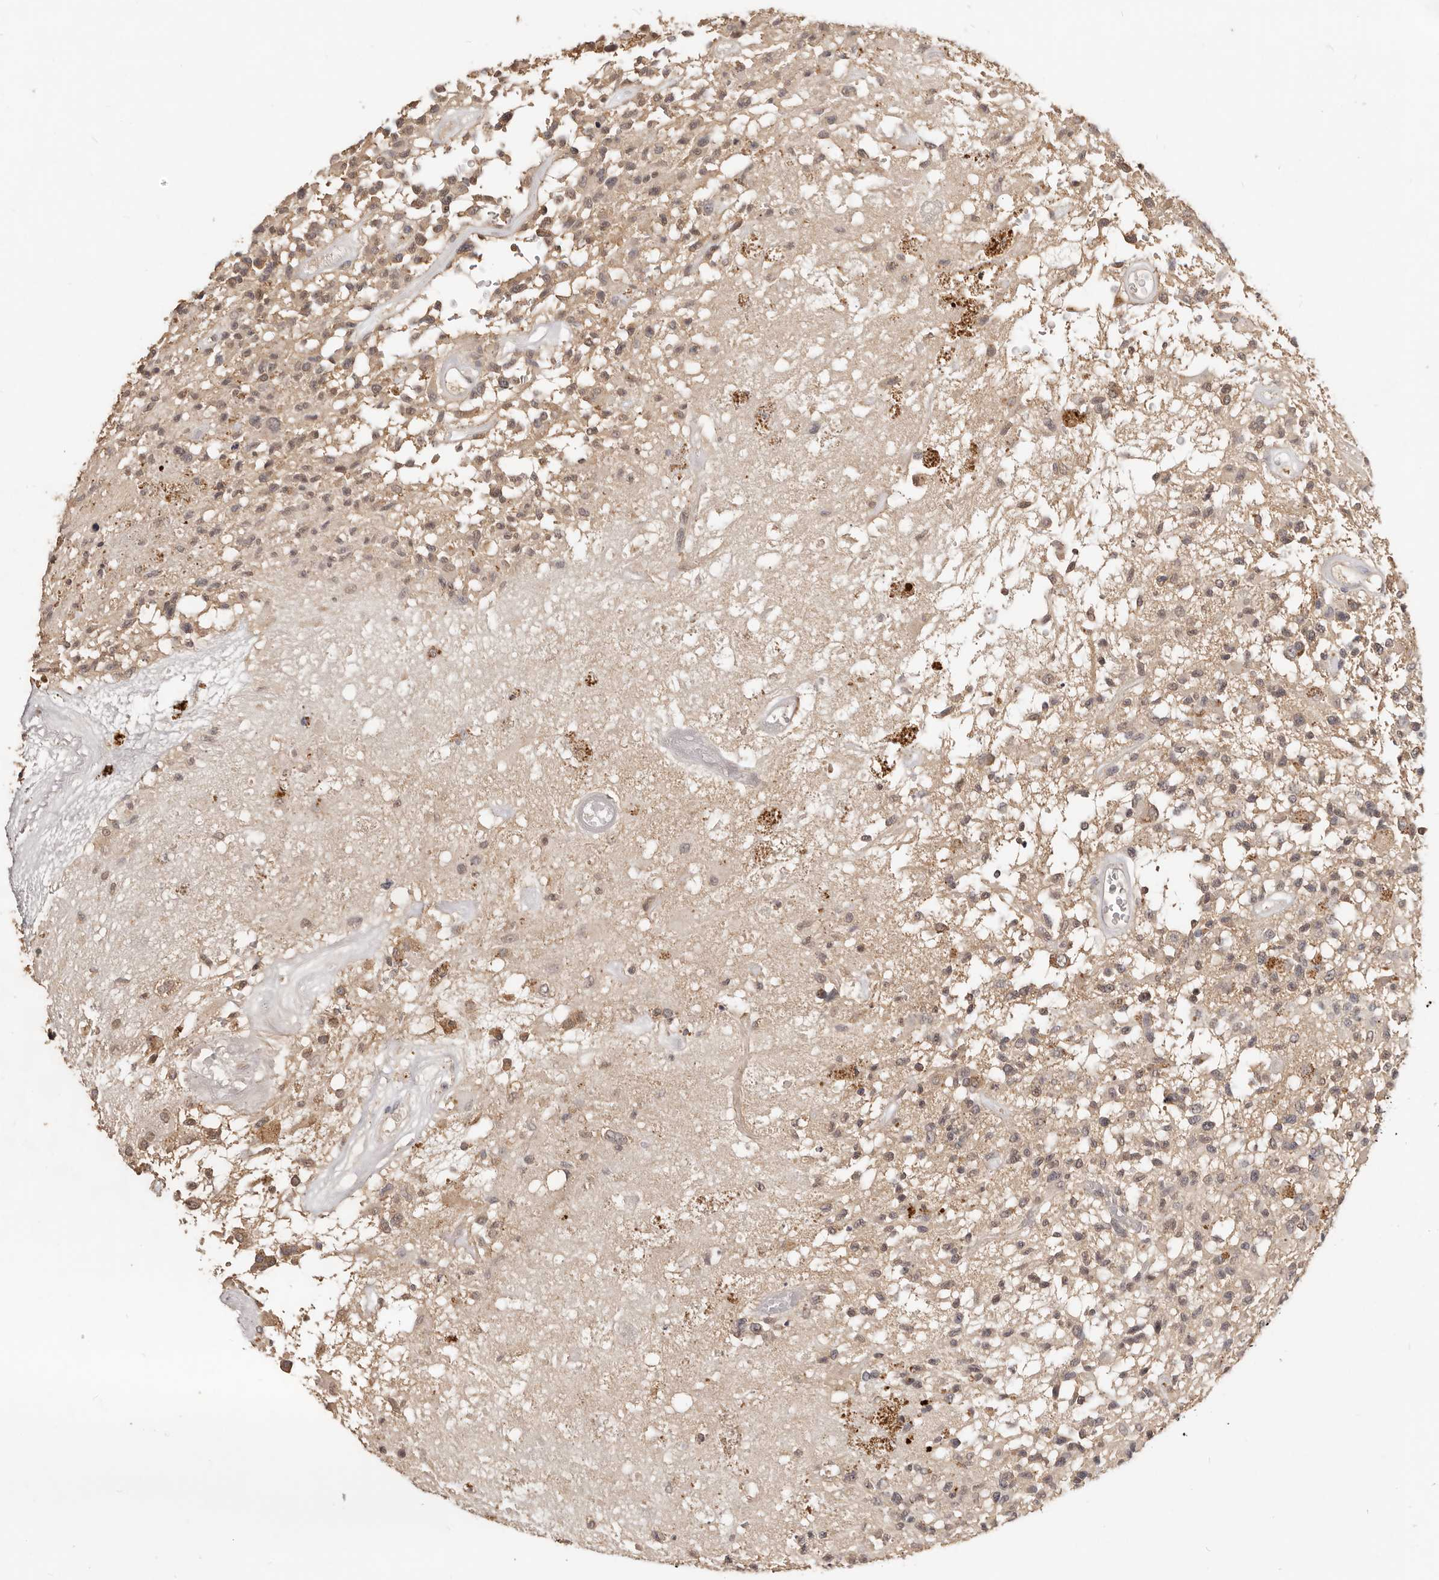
{"staining": {"intensity": "weak", "quantity": ">75%", "location": "cytoplasmic/membranous"}, "tissue": "glioma", "cell_type": "Tumor cells", "image_type": "cancer", "snomed": [{"axis": "morphology", "description": "Glioma, malignant, High grade"}, {"axis": "morphology", "description": "Glioblastoma, NOS"}, {"axis": "topography", "description": "Brain"}], "caption": "An immunohistochemistry (IHC) photomicrograph of tumor tissue is shown. Protein staining in brown highlights weak cytoplasmic/membranous positivity in glioma within tumor cells. (DAB IHC, brown staining for protein, blue staining for nuclei).", "gene": "TSPAN13", "patient": {"sex": "male", "age": 60}}